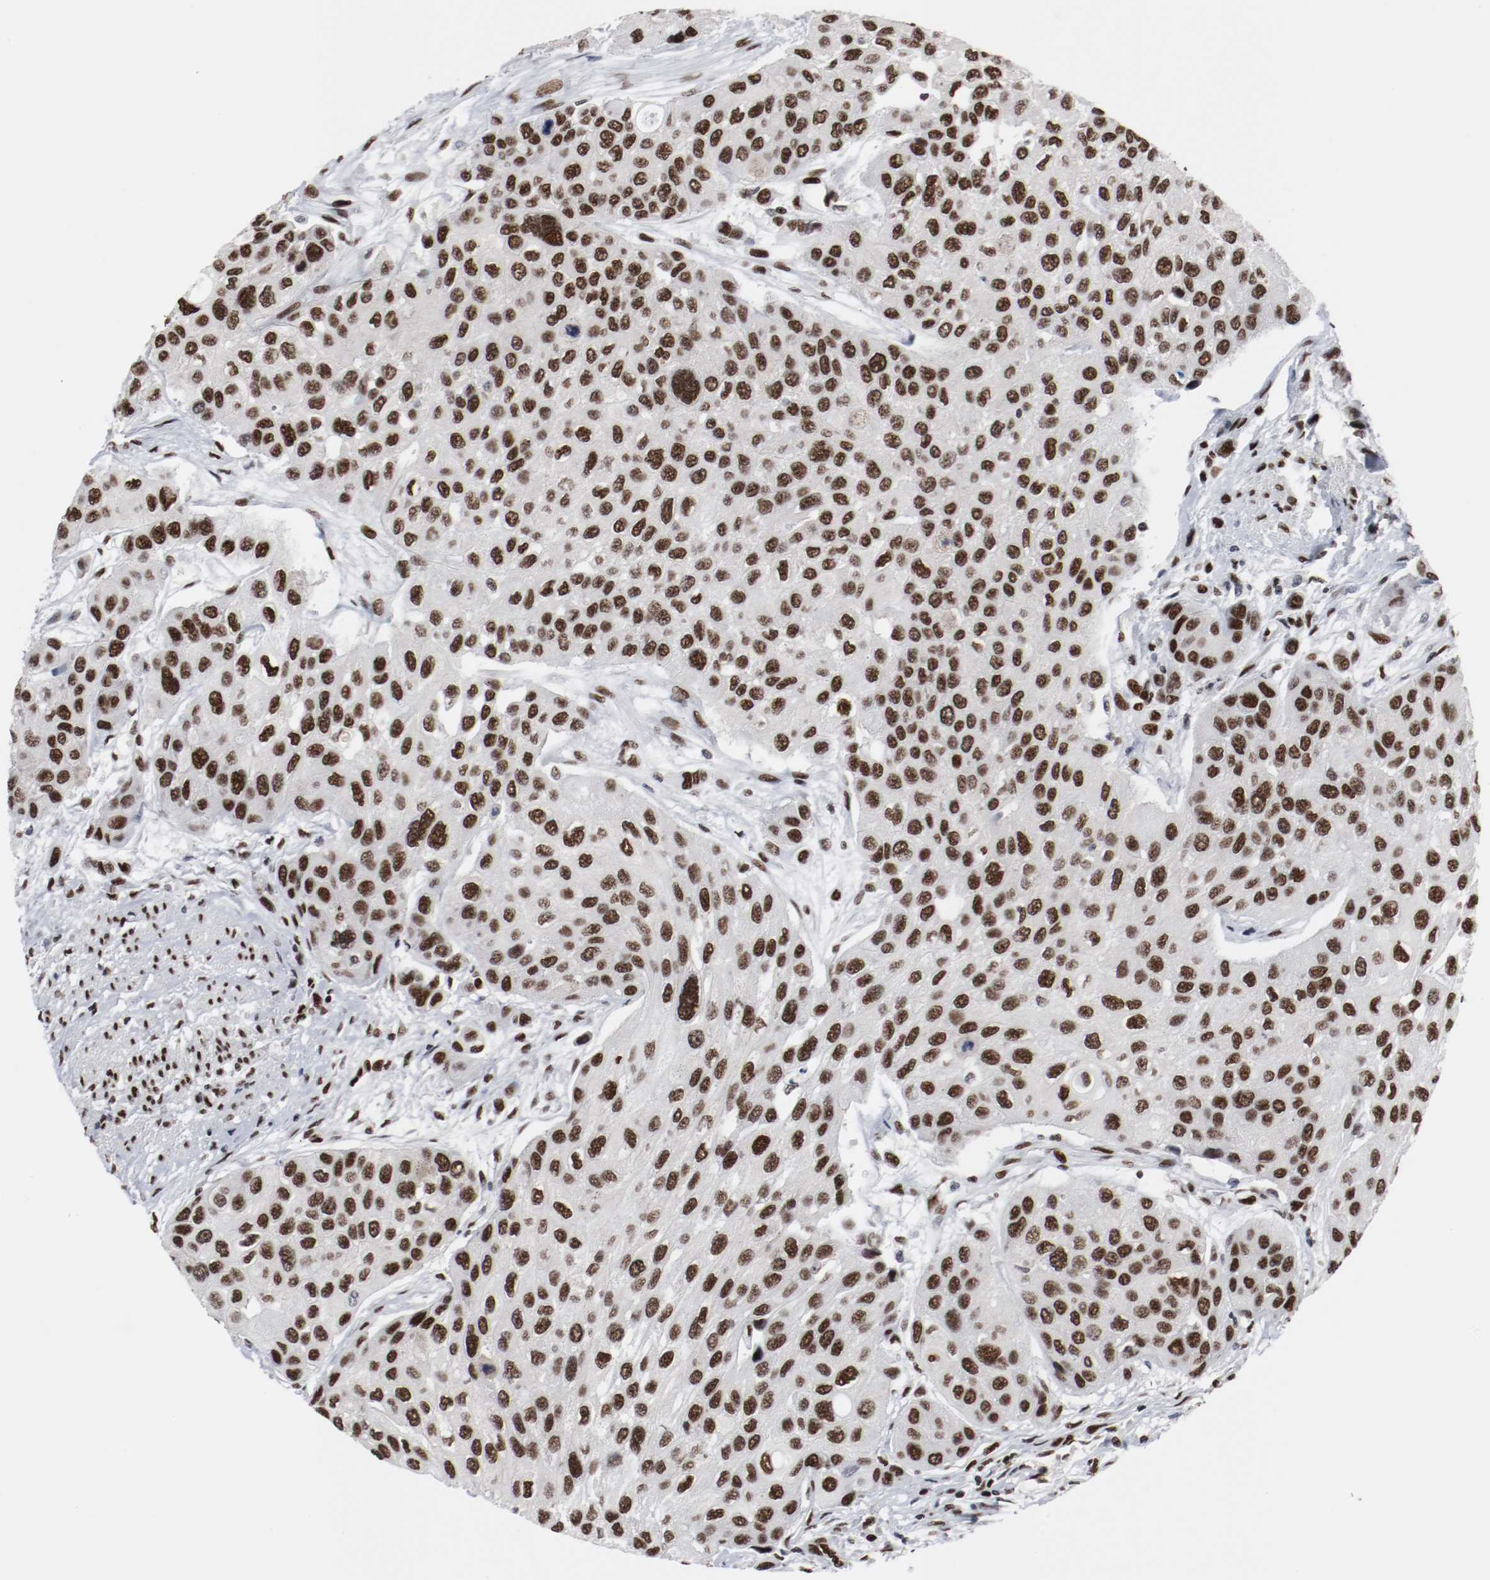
{"staining": {"intensity": "strong", "quantity": ">75%", "location": "nuclear"}, "tissue": "urothelial cancer", "cell_type": "Tumor cells", "image_type": "cancer", "snomed": [{"axis": "morphology", "description": "Urothelial carcinoma, High grade"}, {"axis": "topography", "description": "Urinary bladder"}], "caption": "Tumor cells exhibit high levels of strong nuclear positivity in about >75% of cells in human high-grade urothelial carcinoma.", "gene": "MEF2D", "patient": {"sex": "female", "age": 56}}